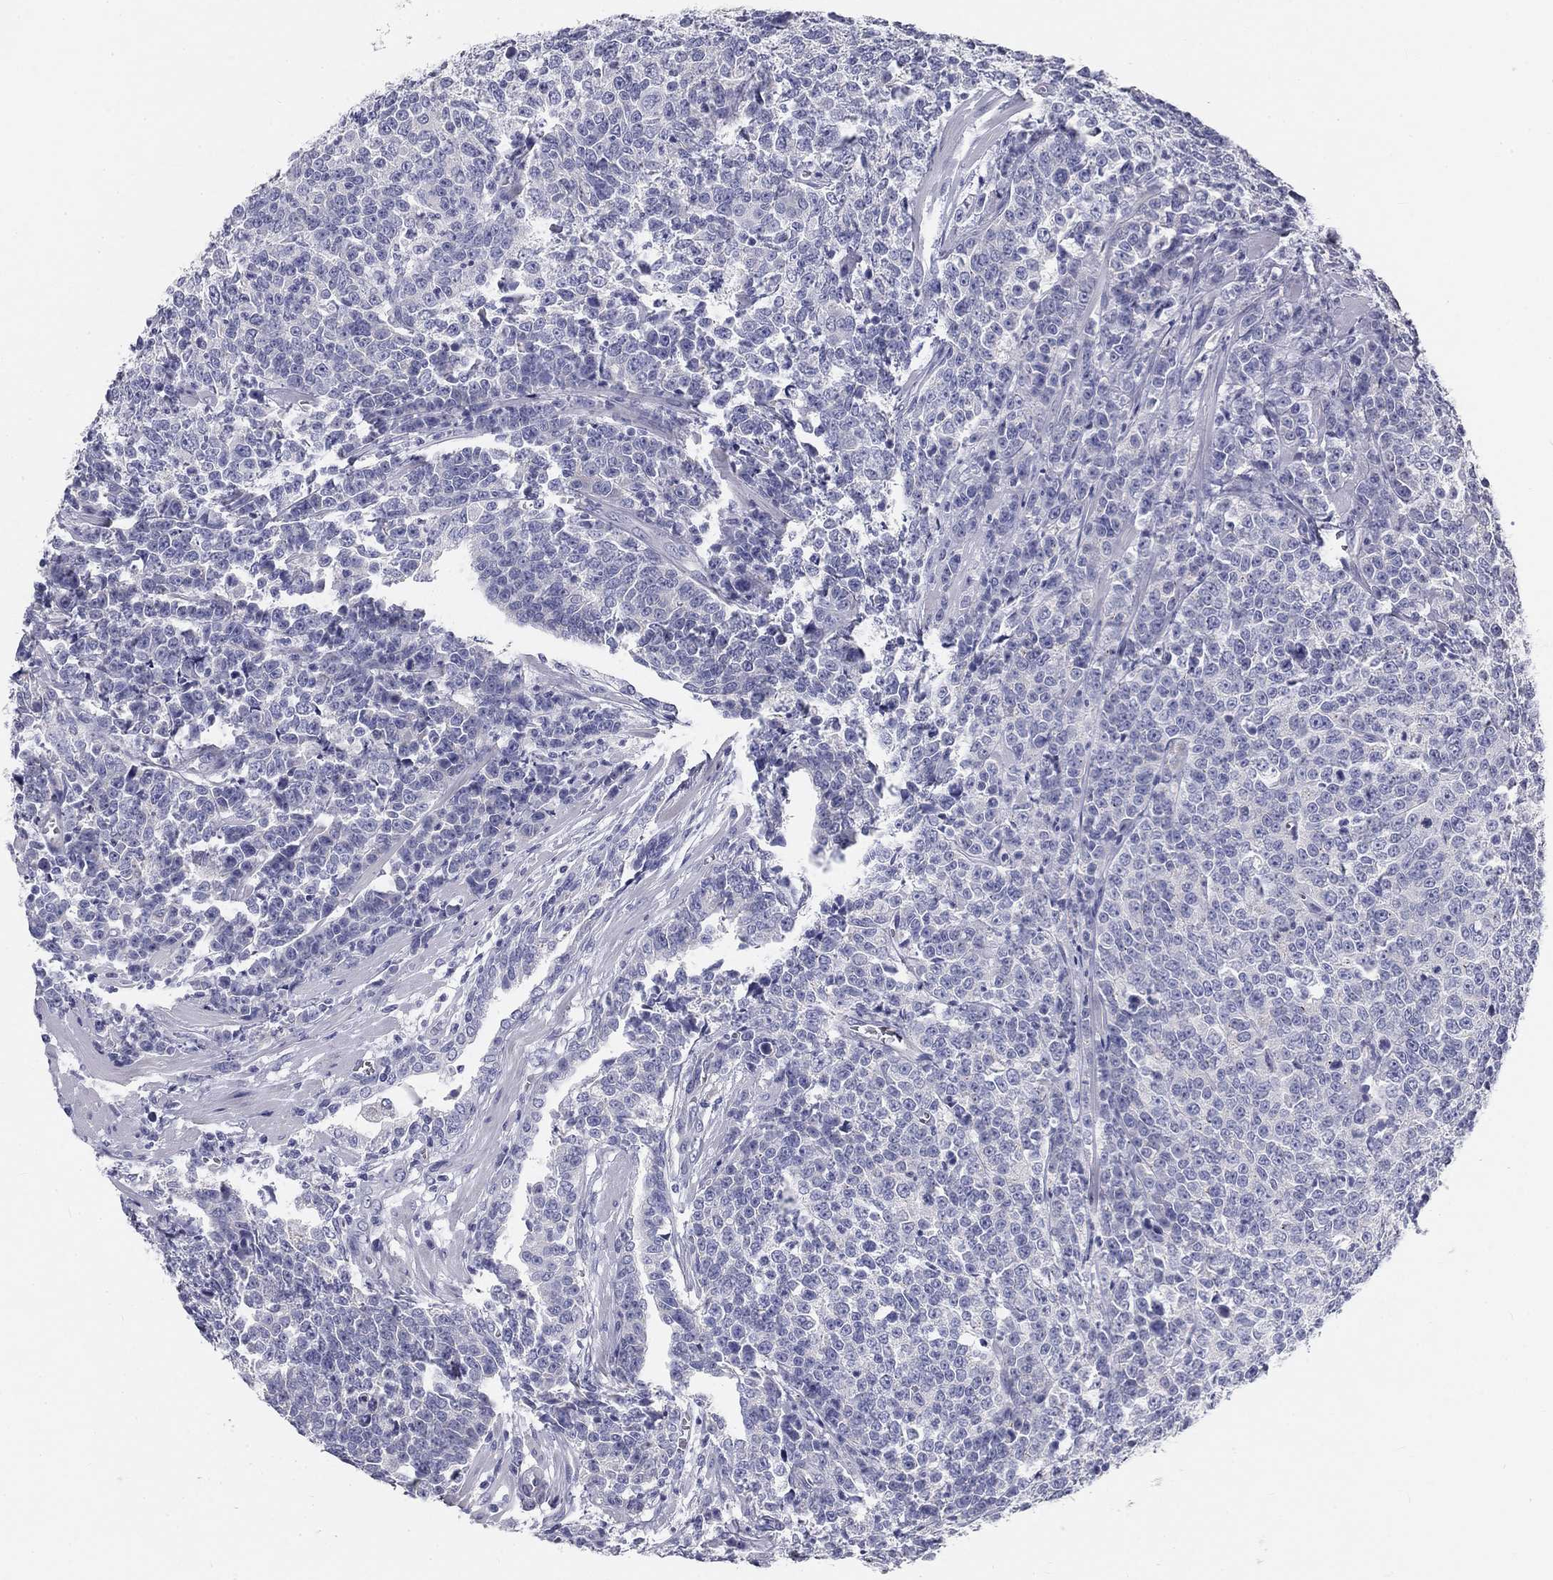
{"staining": {"intensity": "negative", "quantity": "none", "location": "none"}, "tissue": "prostate cancer", "cell_type": "Tumor cells", "image_type": "cancer", "snomed": [{"axis": "morphology", "description": "Adenocarcinoma, NOS"}, {"axis": "topography", "description": "Prostate"}], "caption": "This is a photomicrograph of immunohistochemistry (IHC) staining of adenocarcinoma (prostate), which shows no staining in tumor cells.", "gene": "GALNTL5", "patient": {"sex": "male", "age": 67}}